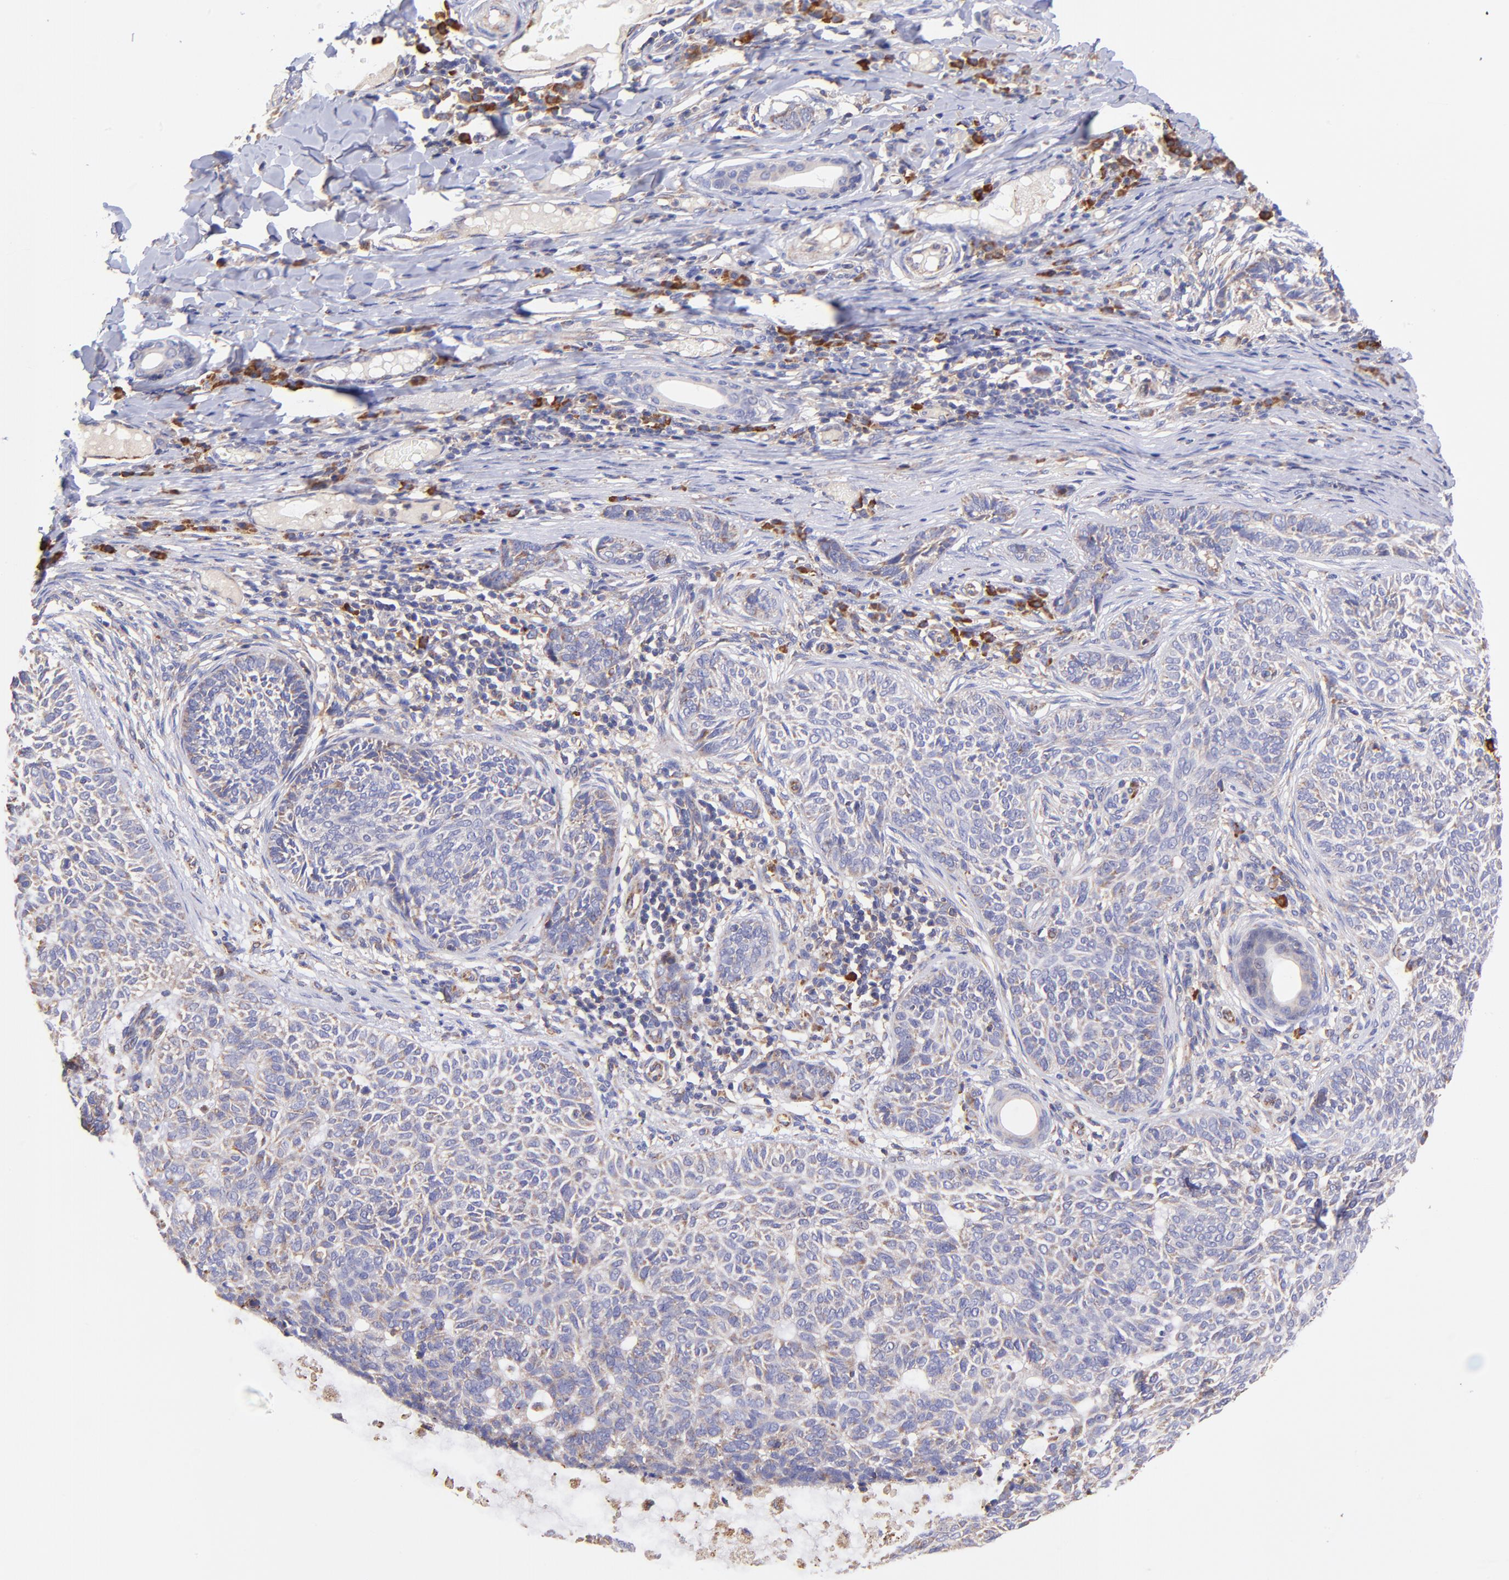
{"staining": {"intensity": "negative", "quantity": "none", "location": "none"}, "tissue": "skin cancer", "cell_type": "Tumor cells", "image_type": "cancer", "snomed": [{"axis": "morphology", "description": "Basal cell carcinoma"}, {"axis": "topography", "description": "Skin"}], "caption": "This is a image of immunohistochemistry staining of basal cell carcinoma (skin), which shows no expression in tumor cells.", "gene": "PREX1", "patient": {"sex": "male", "age": 87}}